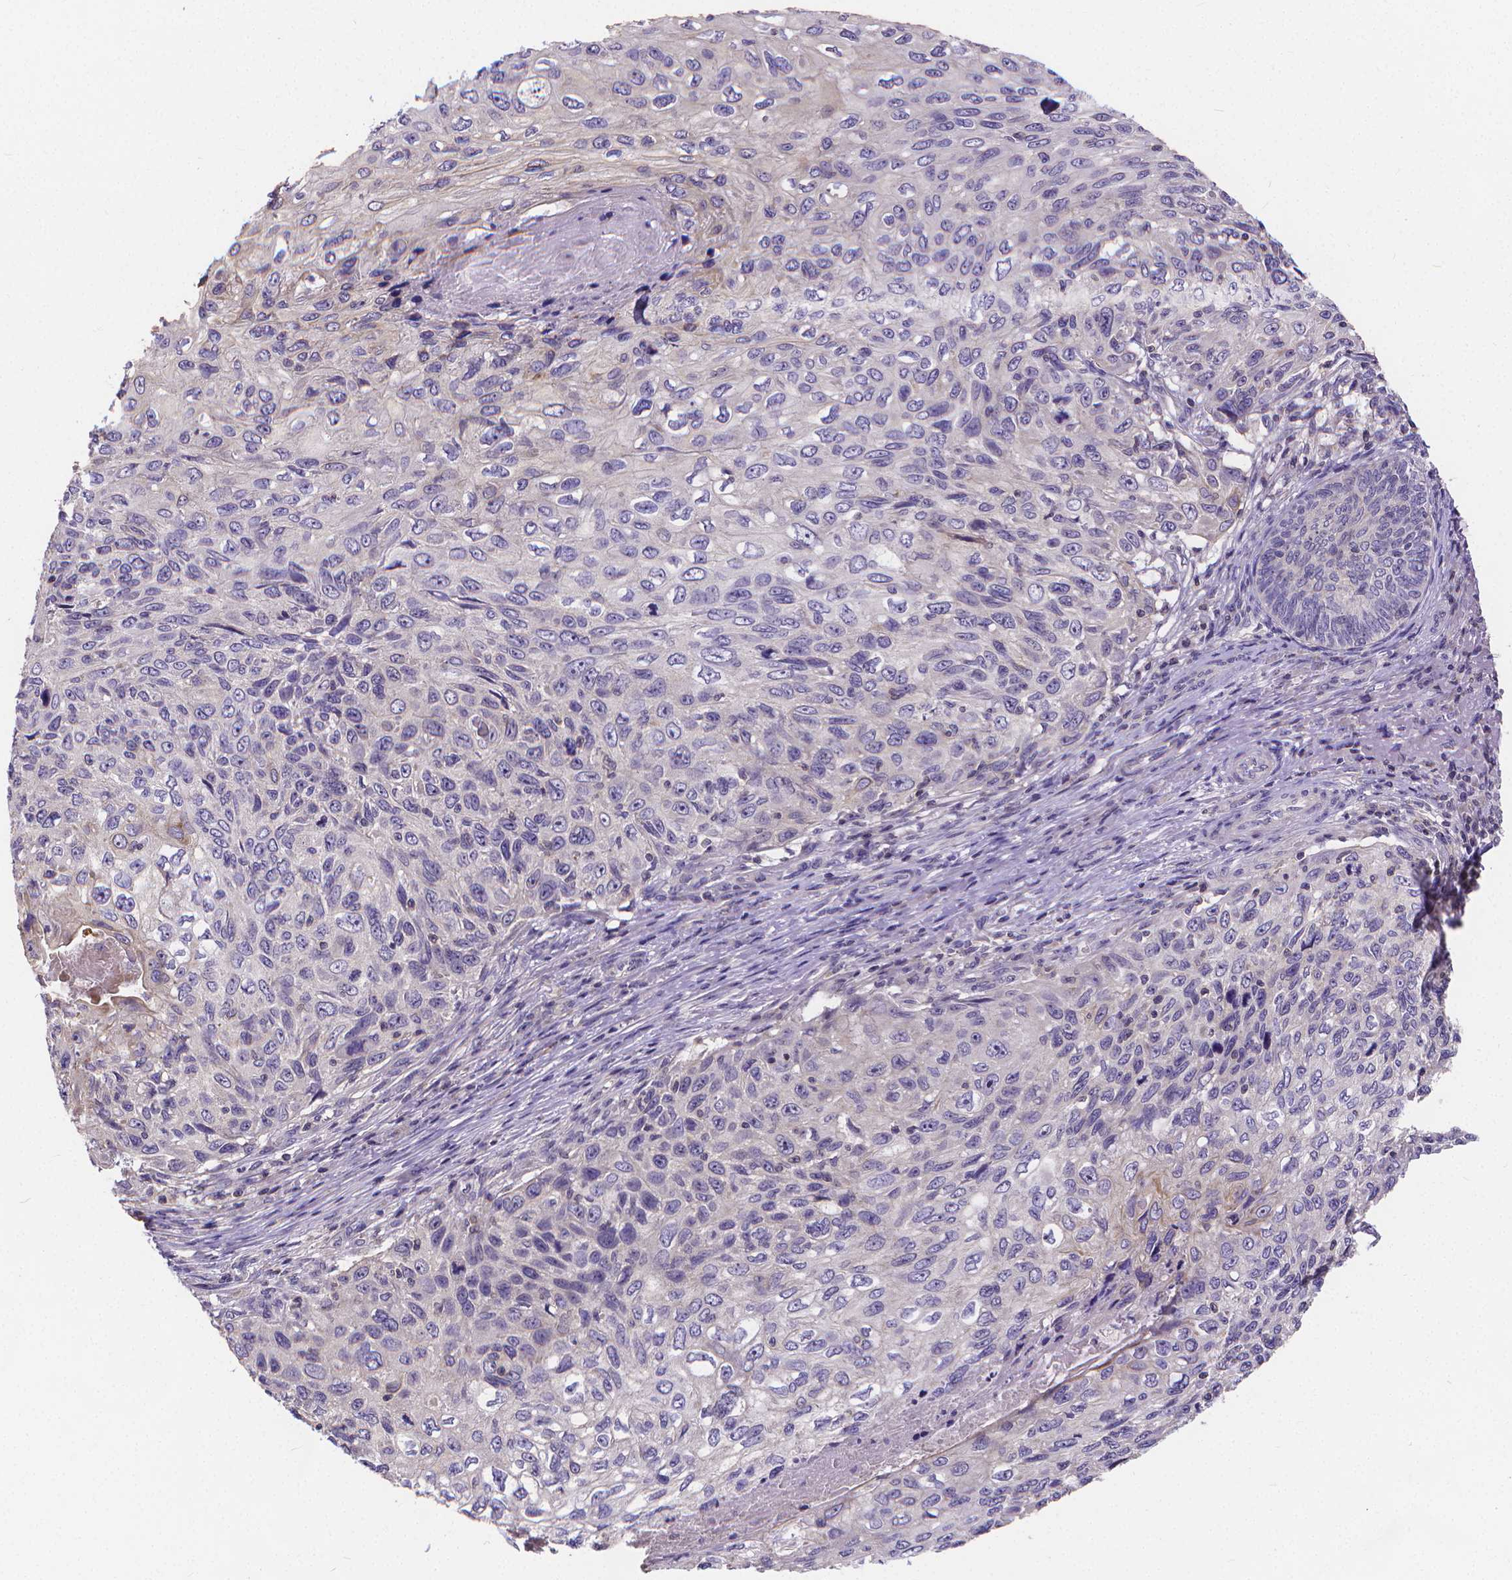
{"staining": {"intensity": "negative", "quantity": "none", "location": "none"}, "tissue": "skin cancer", "cell_type": "Tumor cells", "image_type": "cancer", "snomed": [{"axis": "morphology", "description": "Squamous cell carcinoma, NOS"}, {"axis": "topography", "description": "Skin"}], "caption": "Immunohistochemical staining of skin squamous cell carcinoma exhibits no significant positivity in tumor cells.", "gene": "GLRB", "patient": {"sex": "male", "age": 92}}